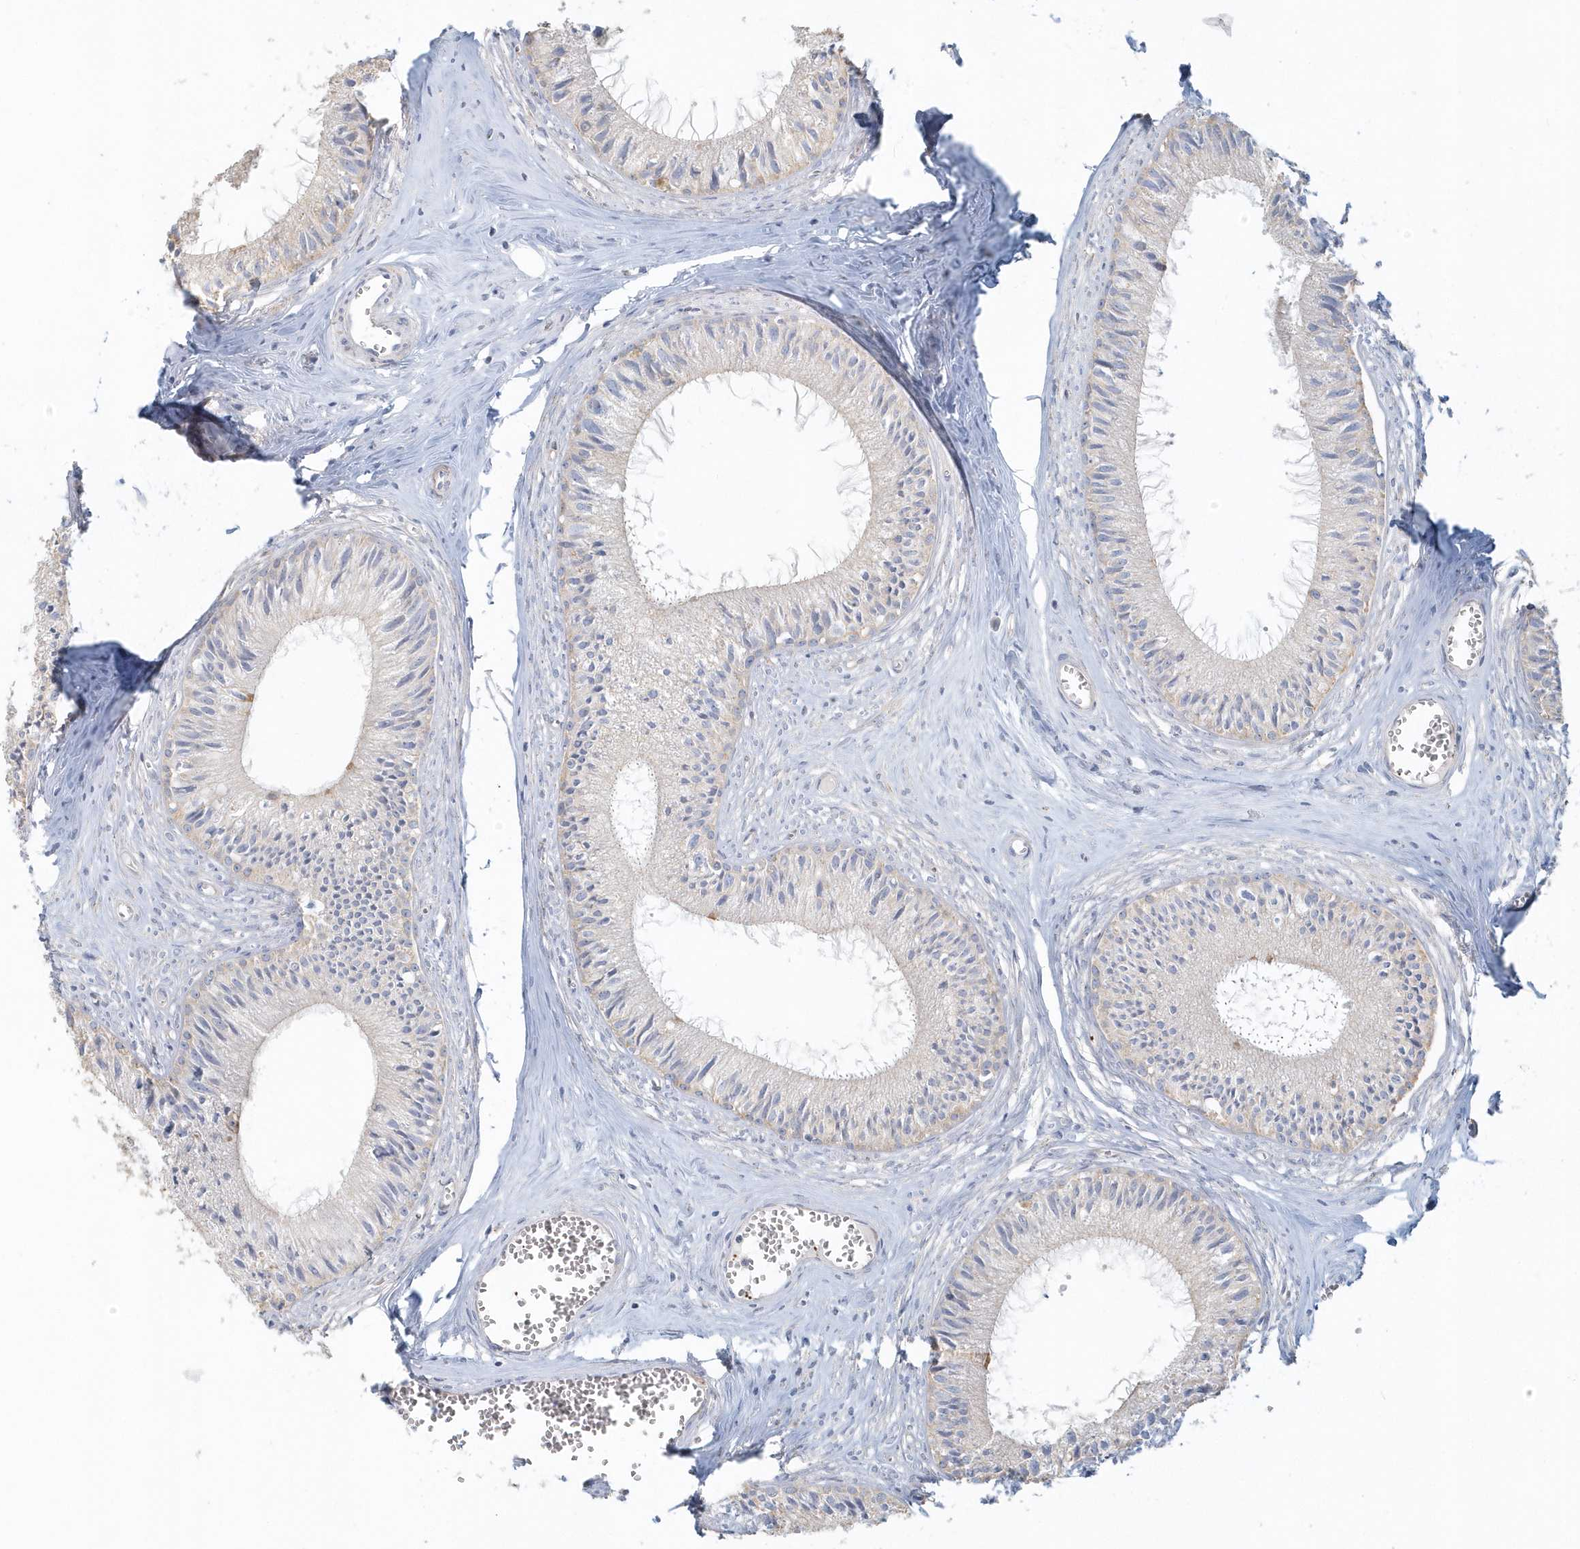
{"staining": {"intensity": "weak", "quantity": "<25%", "location": "cytoplasmic/membranous"}, "tissue": "epididymis", "cell_type": "Glandular cells", "image_type": "normal", "snomed": [{"axis": "morphology", "description": "Normal tissue, NOS"}, {"axis": "topography", "description": "Epididymis"}], "caption": "Immunohistochemical staining of benign human epididymis reveals no significant positivity in glandular cells. Brightfield microscopy of immunohistochemistry (IHC) stained with DAB (brown) and hematoxylin (blue), captured at high magnification.", "gene": "MMRN1", "patient": {"sex": "male", "age": 36}}